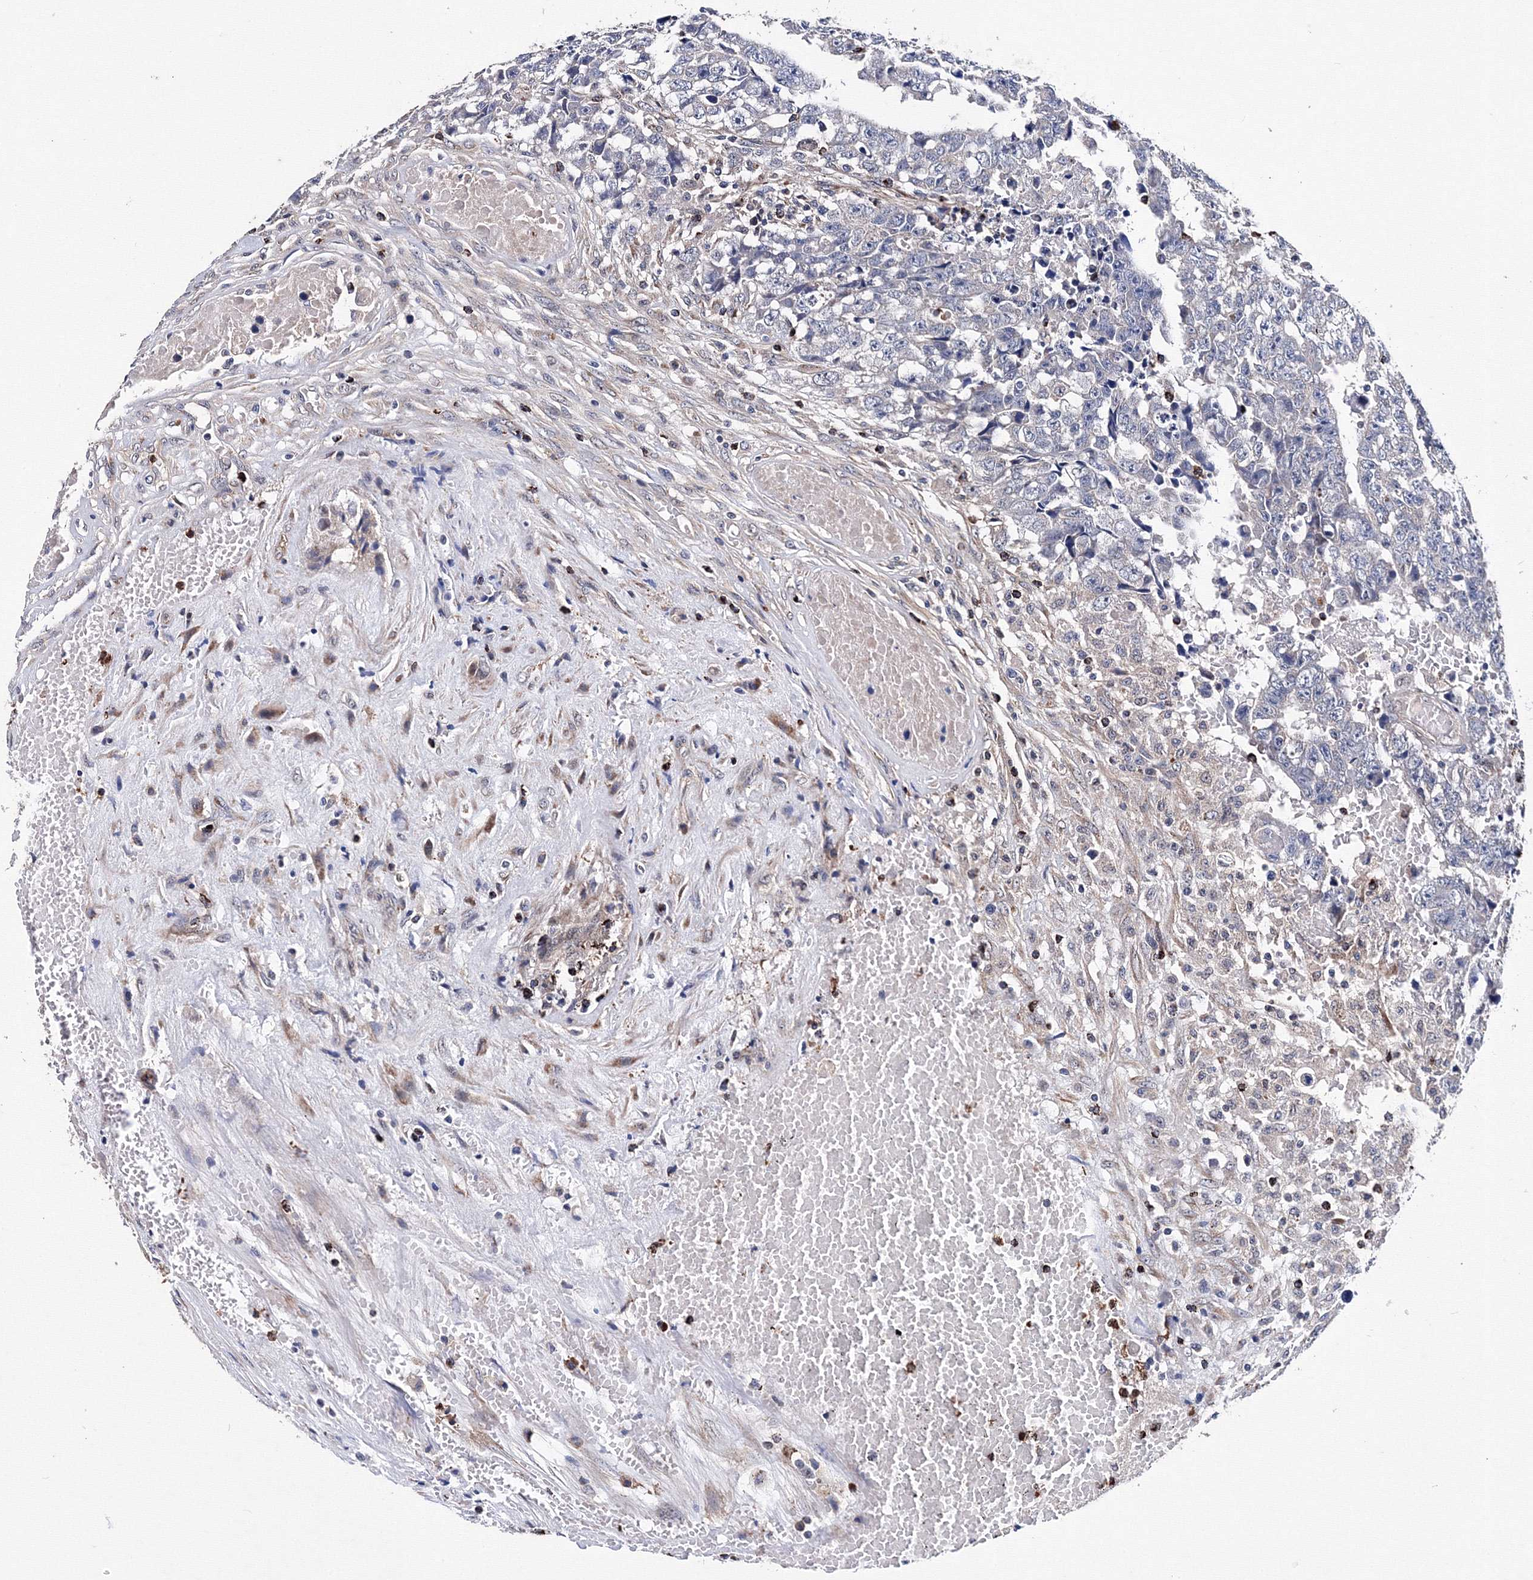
{"staining": {"intensity": "negative", "quantity": "none", "location": "none"}, "tissue": "testis cancer", "cell_type": "Tumor cells", "image_type": "cancer", "snomed": [{"axis": "morphology", "description": "Carcinoma, Embryonal, NOS"}, {"axis": "topography", "description": "Testis"}], "caption": "The micrograph exhibits no significant positivity in tumor cells of testis cancer.", "gene": "PHYKPL", "patient": {"sex": "male", "age": 25}}